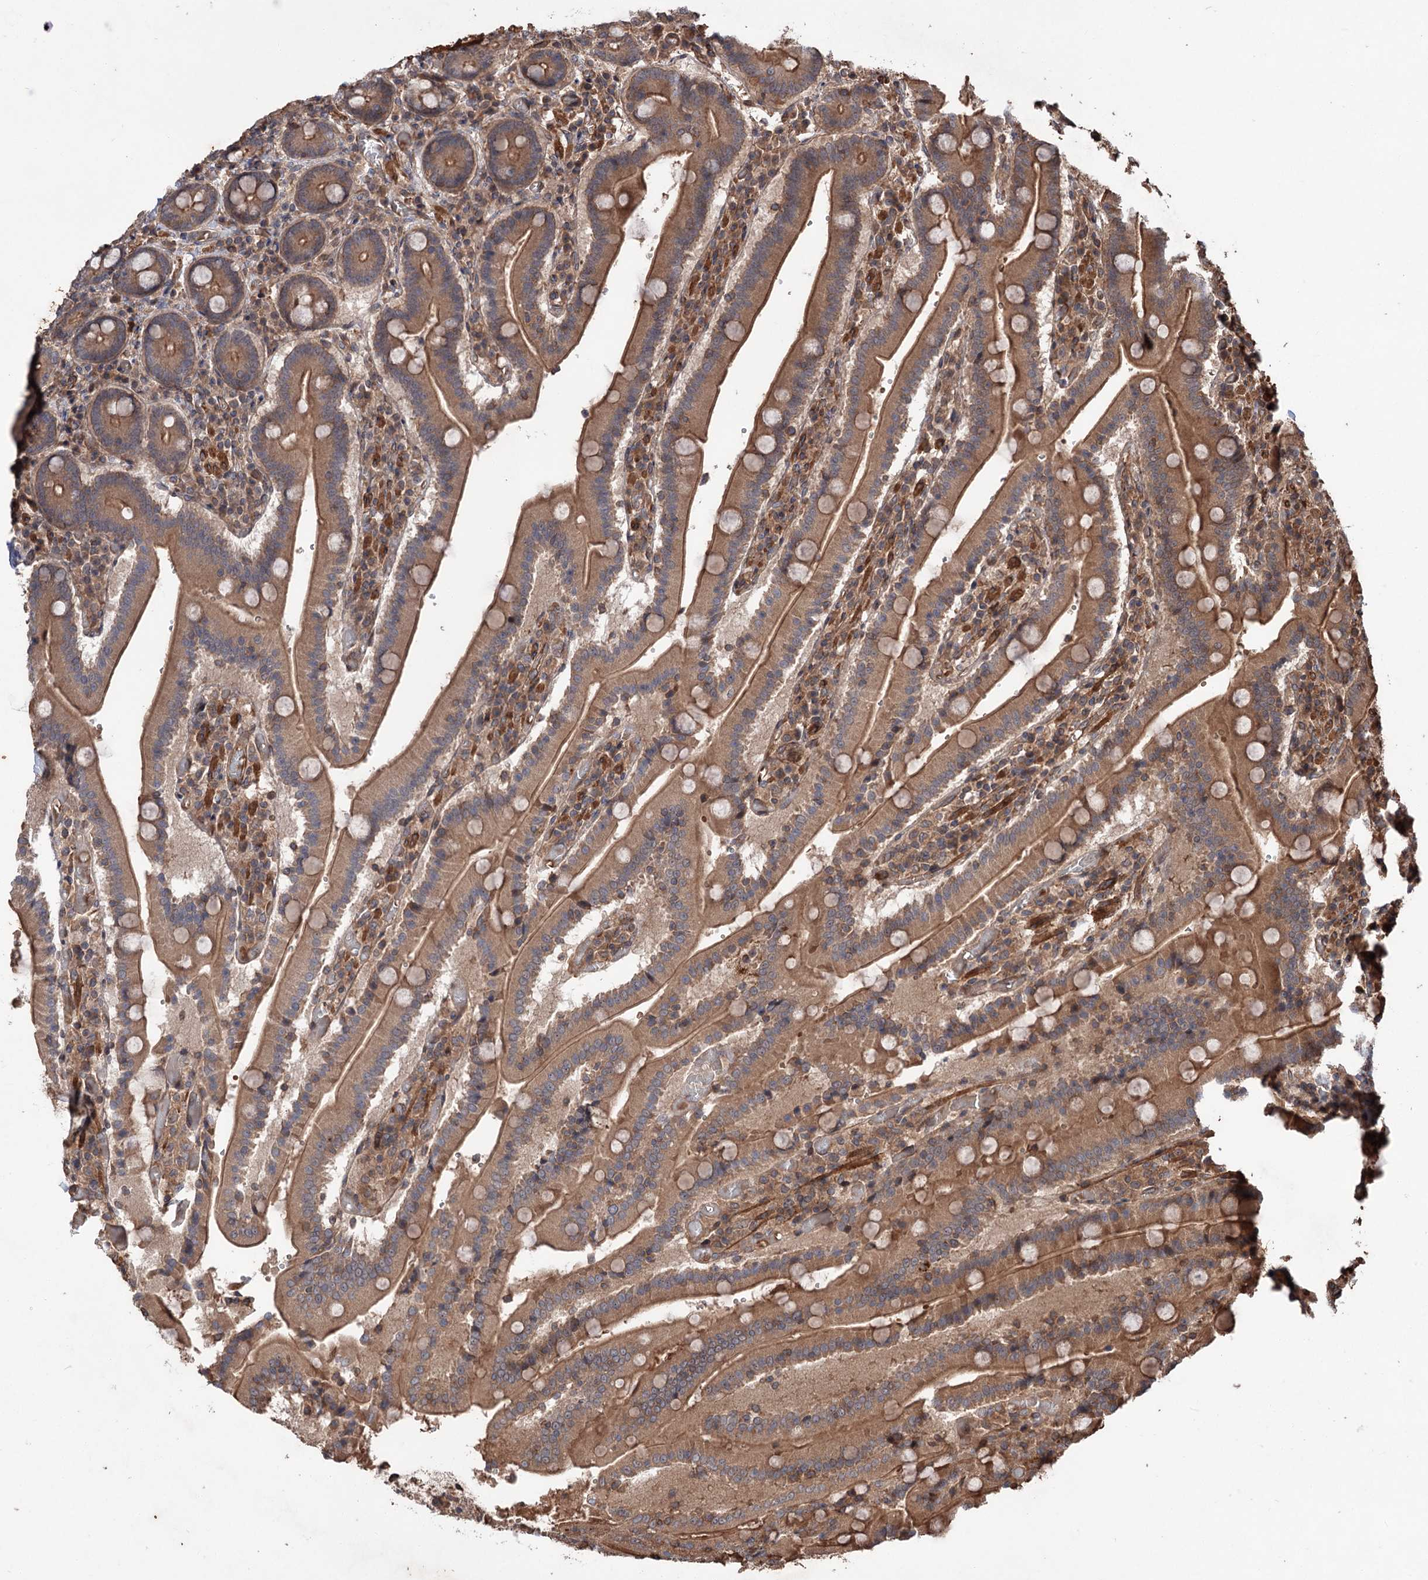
{"staining": {"intensity": "moderate", "quantity": ">75%", "location": "cytoplasmic/membranous"}, "tissue": "duodenum", "cell_type": "Glandular cells", "image_type": "normal", "snomed": [{"axis": "morphology", "description": "Normal tissue, NOS"}, {"axis": "topography", "description": "Duodenum"}], "caption": "DAB (3,3'-diaminobenzidine) immunohistochemical staining of normal duodenum shows moderate cytoplasmic/membranous protein expression in about >75% of glandular cells.", "gene": "ADK", "patient": {"sex": "female", "age": 62}}